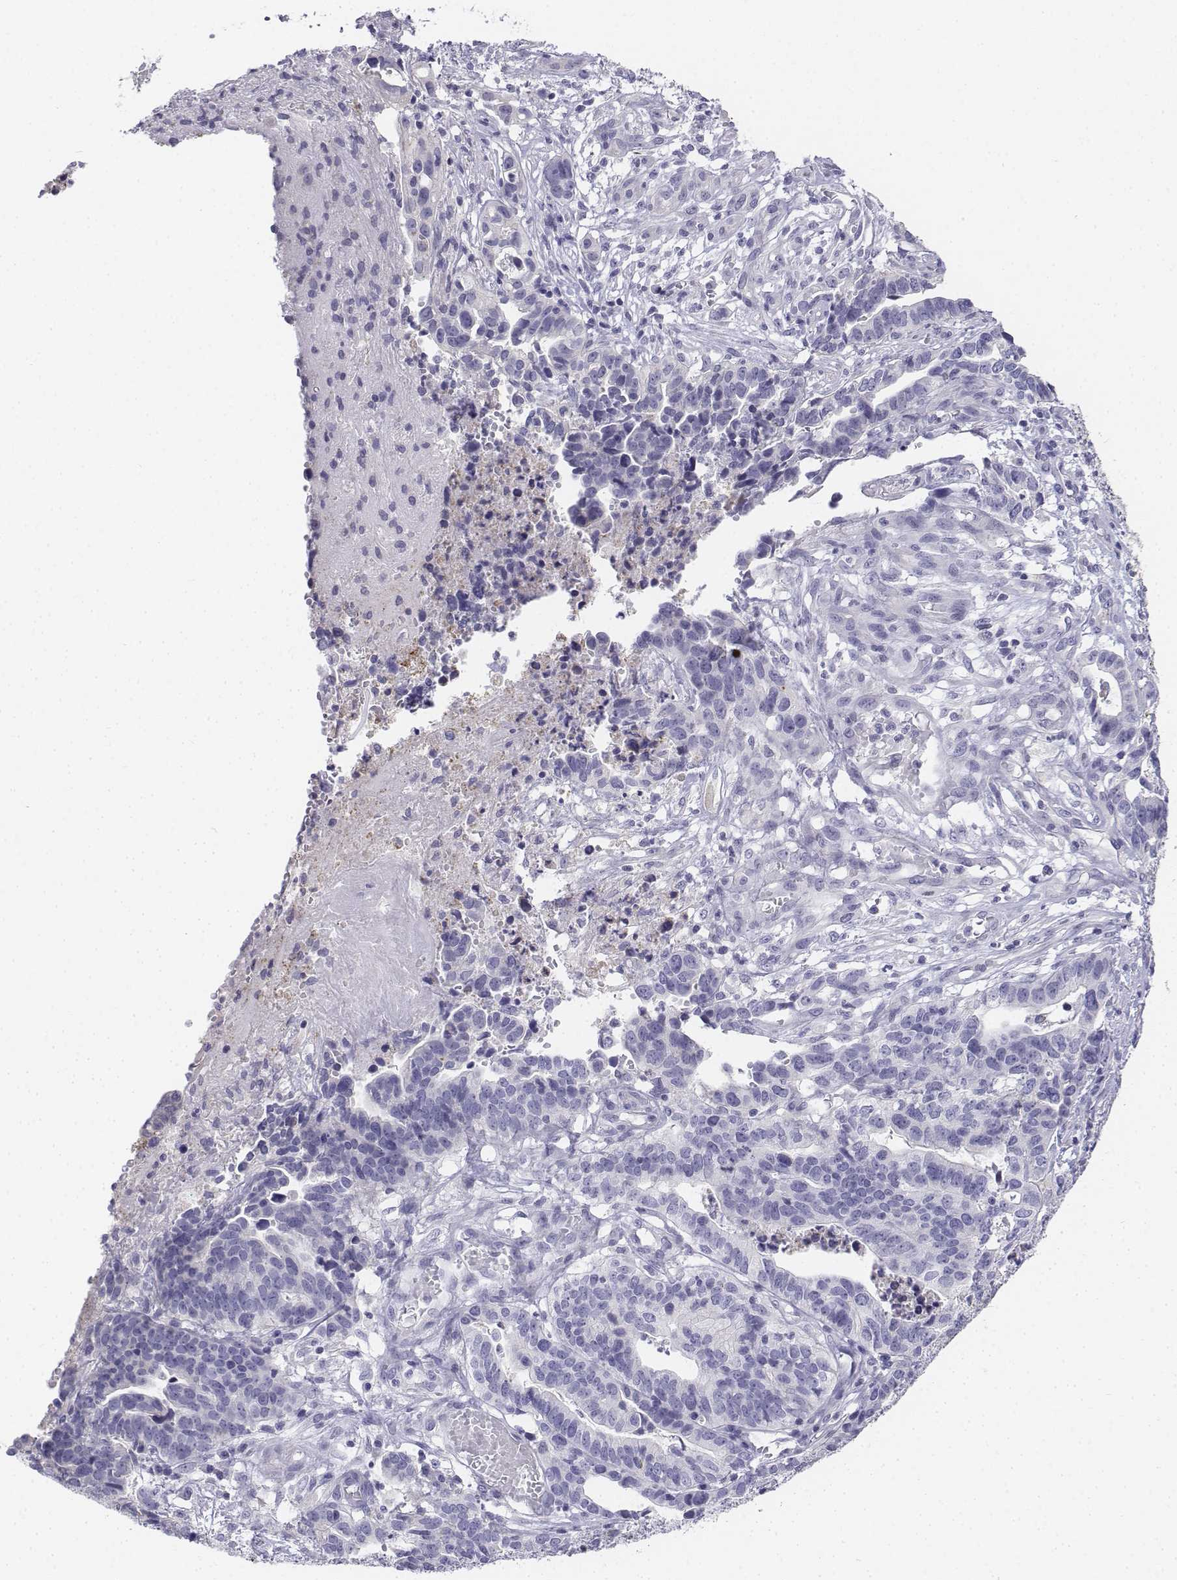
{"staining": {"intensity": "negative", "quantity": "none", "location": "none"}, "tissue": "stomach cancer", "cell_type": "Tumor cells", "image_type": "cancer", "snomed": [{"axis": "morphology", "description": "Adenocarcinoma, NOS"}, {"axis": "topography", "description": "Stomach, upper"}], "caption": "A high-resolution micrograph shows immunohistochemistry (IHC) staining of stomach adenocarcinoma, which shows no significant positivity in tumor cells. (Brightfield microscopy of DAB (3,3'-diaminobenzidine) IHC at high magnification).", "gene": "LGSN", "patient": {"sex": "female", "age": 67}}